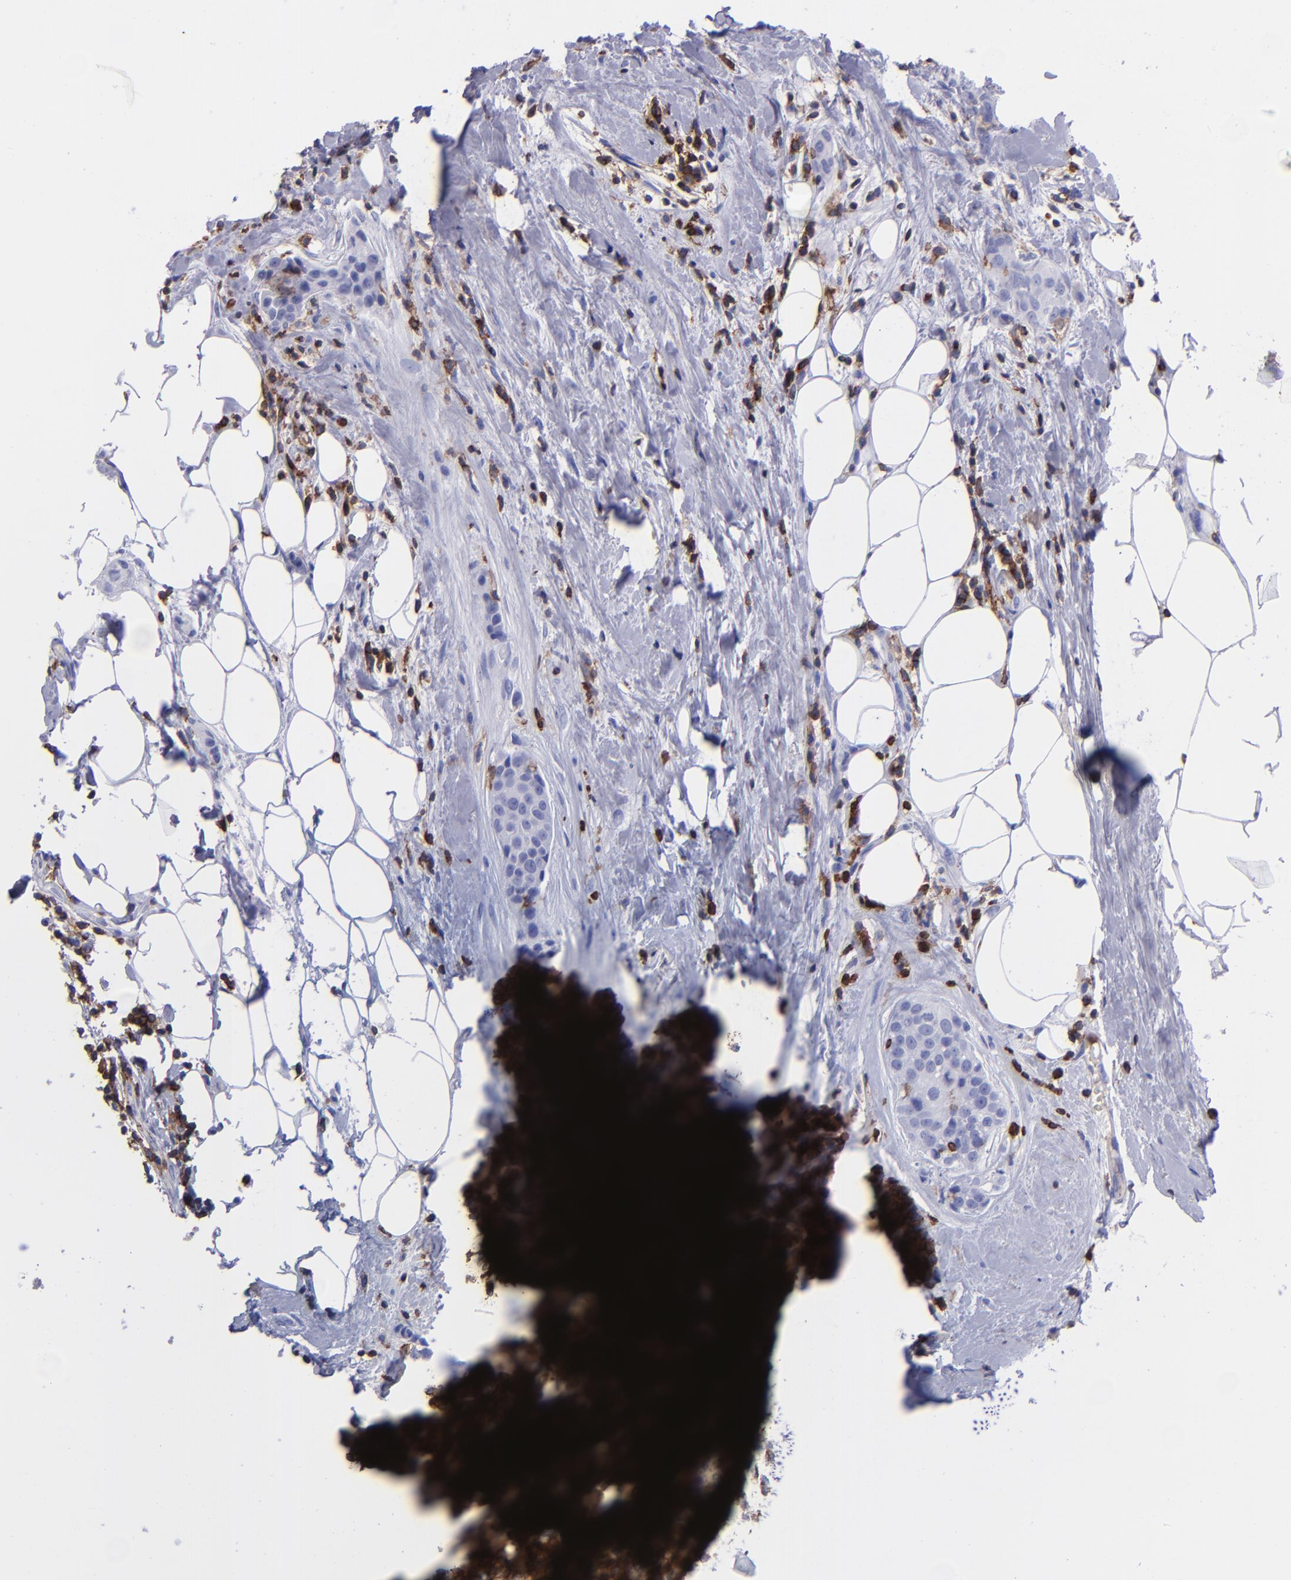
{"staining": {"intensity": "negative", "quantity": "none", "location": "none"}, "tissue": "breast cancer", "cell_type": "Tumor cells", "image_type": "cancer", "snomed": [{"axis": "morphology", "description": "Duct carcinoma"}, {"axis": "topography", "description": "Breast"}], "caption": "The image demonstrates no significant staining in tumor cells of infiltrating ductal carcinoma (breast).", "gene": "ICAM3", "patient": {"sex": "female", "age": 45}}